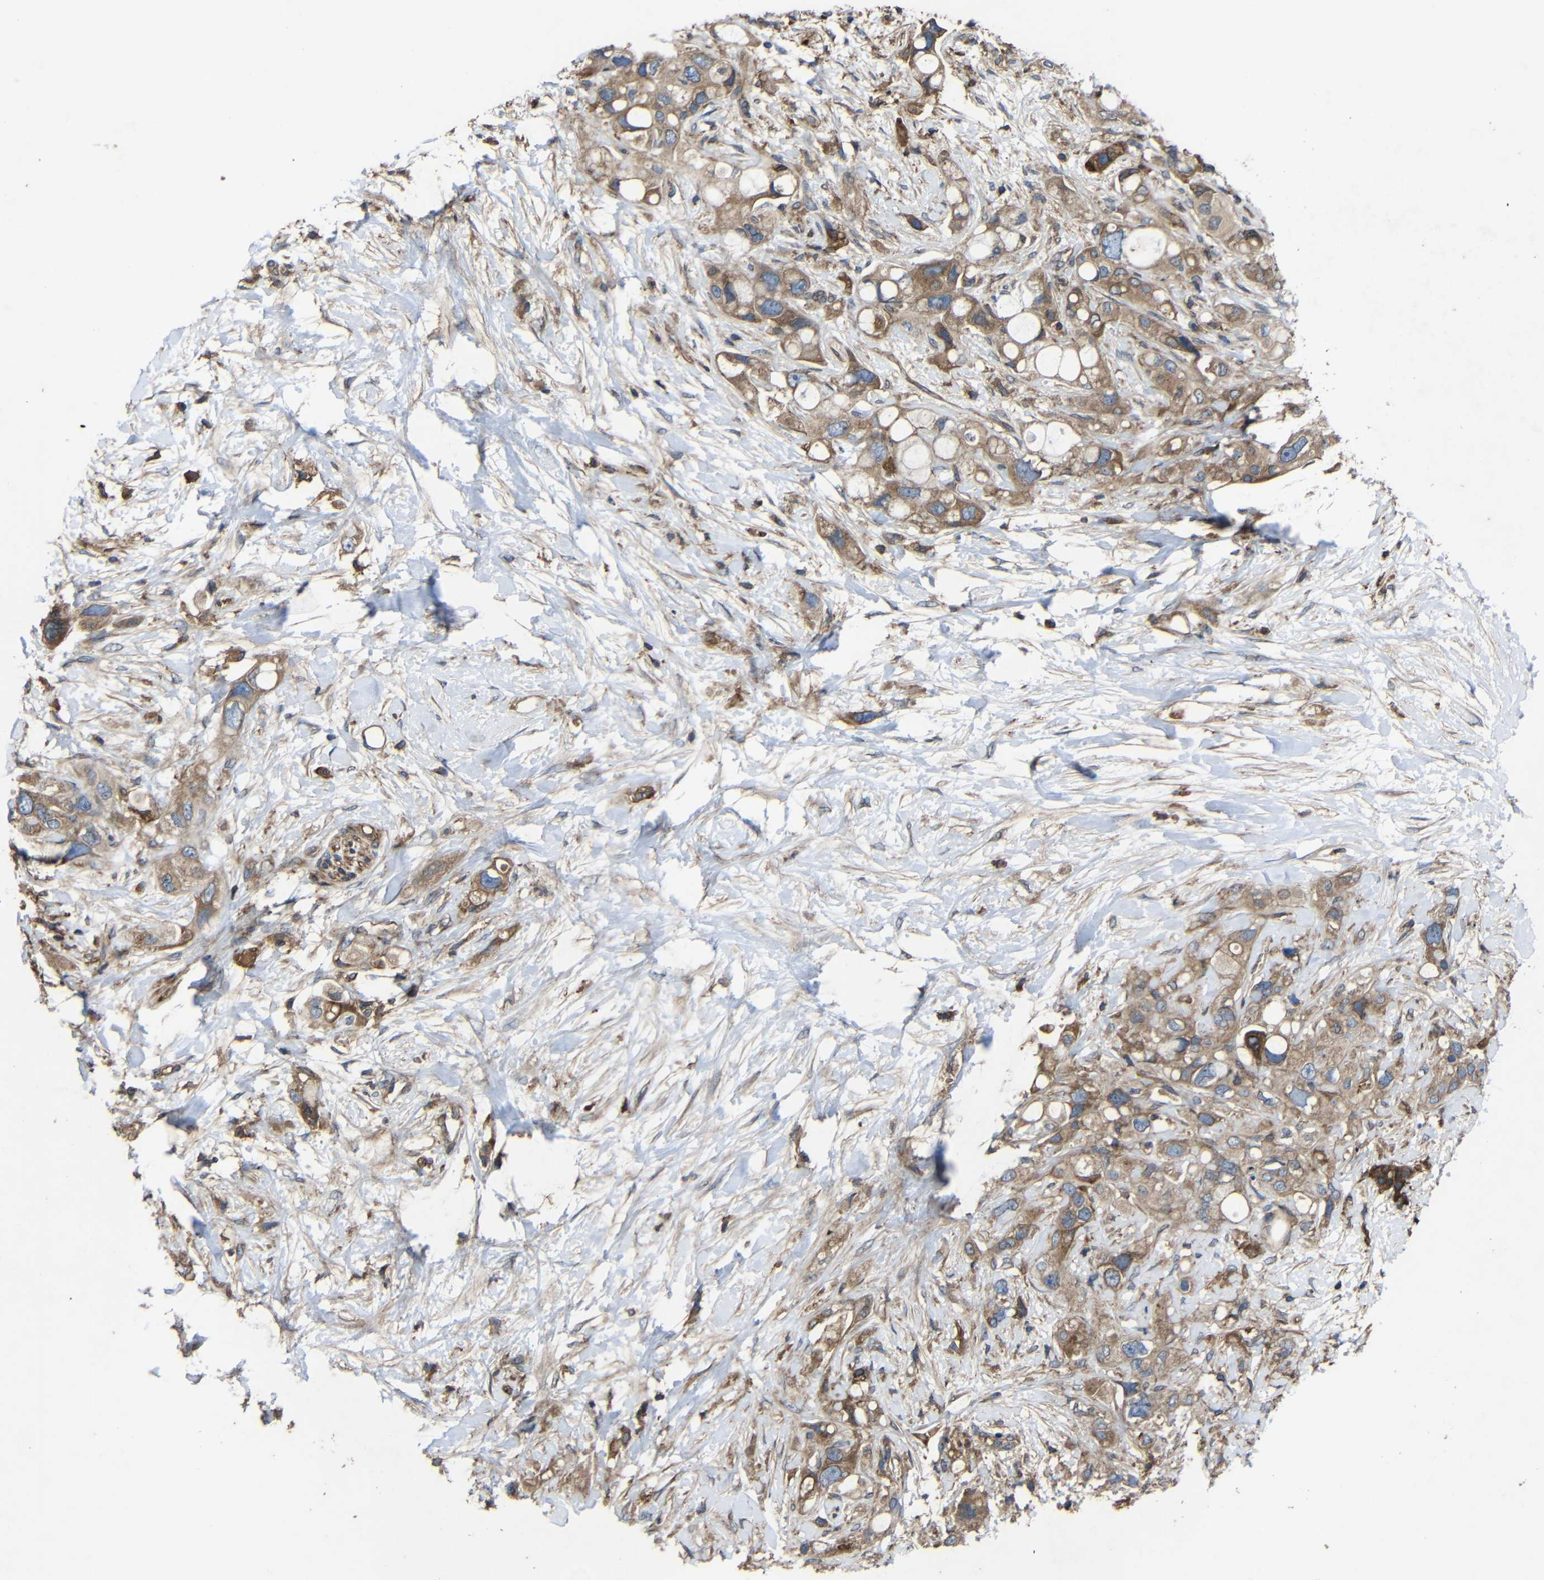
{"staining": {"intensity": "moderate", "quantity": ">75%", "location": "cytoplasmic/membranous"}, "tissue": "pancreatic cancer", "cell_type": "Tumor cells", "image_type": "cancer", "snomed": [{"axis": "morphology", "description": "Adenocarcinoma, NOS"}, {"axis": "topography", "description": "Pancreas"}], "caption": "DAB immunohistochemical staining of pancreatic adenocarcinoma shows moderate cytoplasmic/membranous protein staining in approximately >75% of tumor cells.", "gene": "TREM2", "patient": {"sex": "female", "age": 56}}